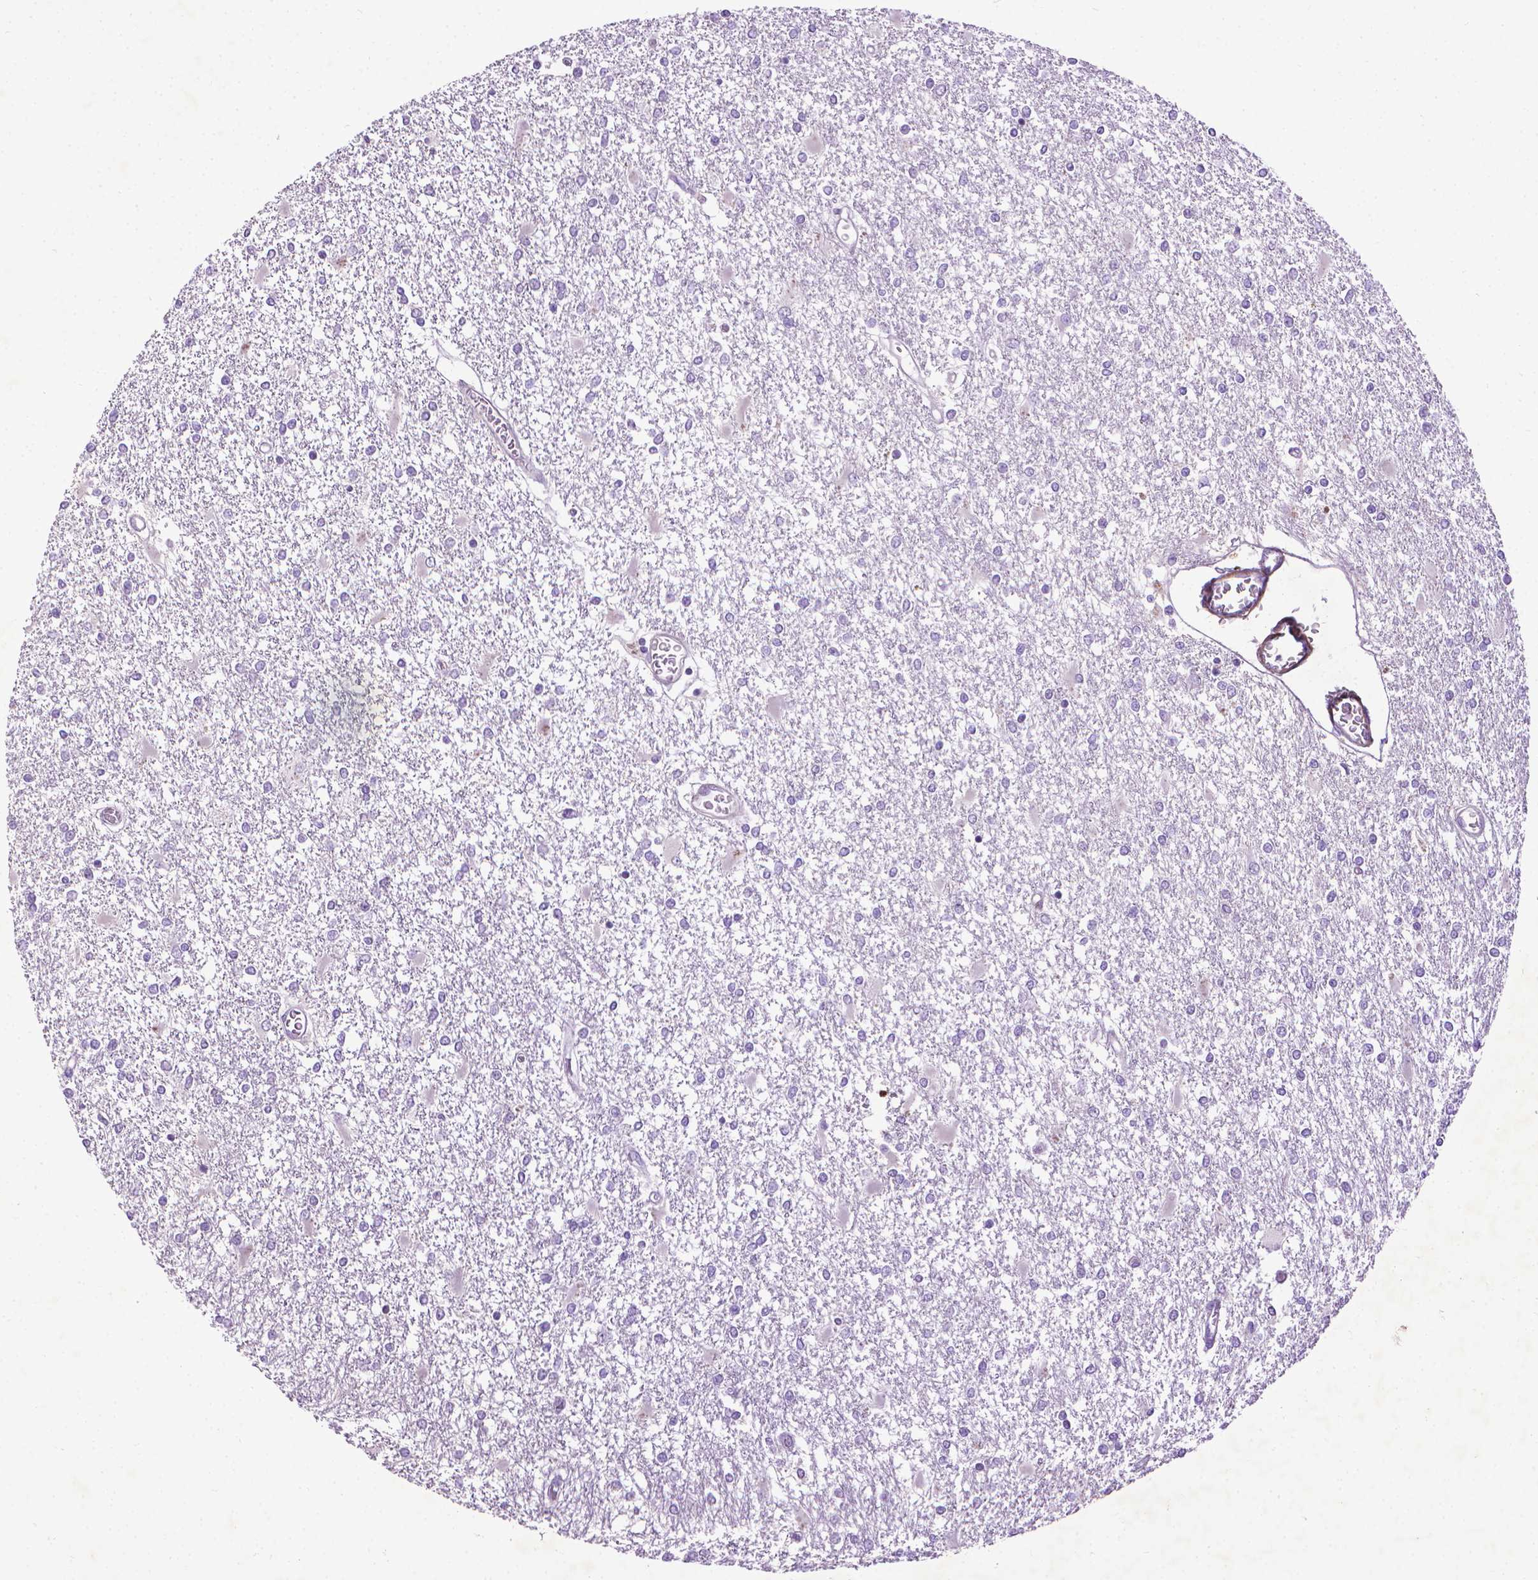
{"staining": {"intensity": "negative", "quantity": "none", "location": "none"}, "tissue": "glioma", "cell_type": "Tumor cells", "image_type": "cancer", "snomed": [{"axis": "morphology", "description": "Glioma, malignant, High grade"}, {"axis": "topography", "description": "Cerebral cortex"}], "caption": "Human malignant glioma (high-grade) stained for a protein using immunohistochemistry reveals no positivity in tumor cells.", "gene": "AQP10", "patient": {"sex": "male", "age": 79}}